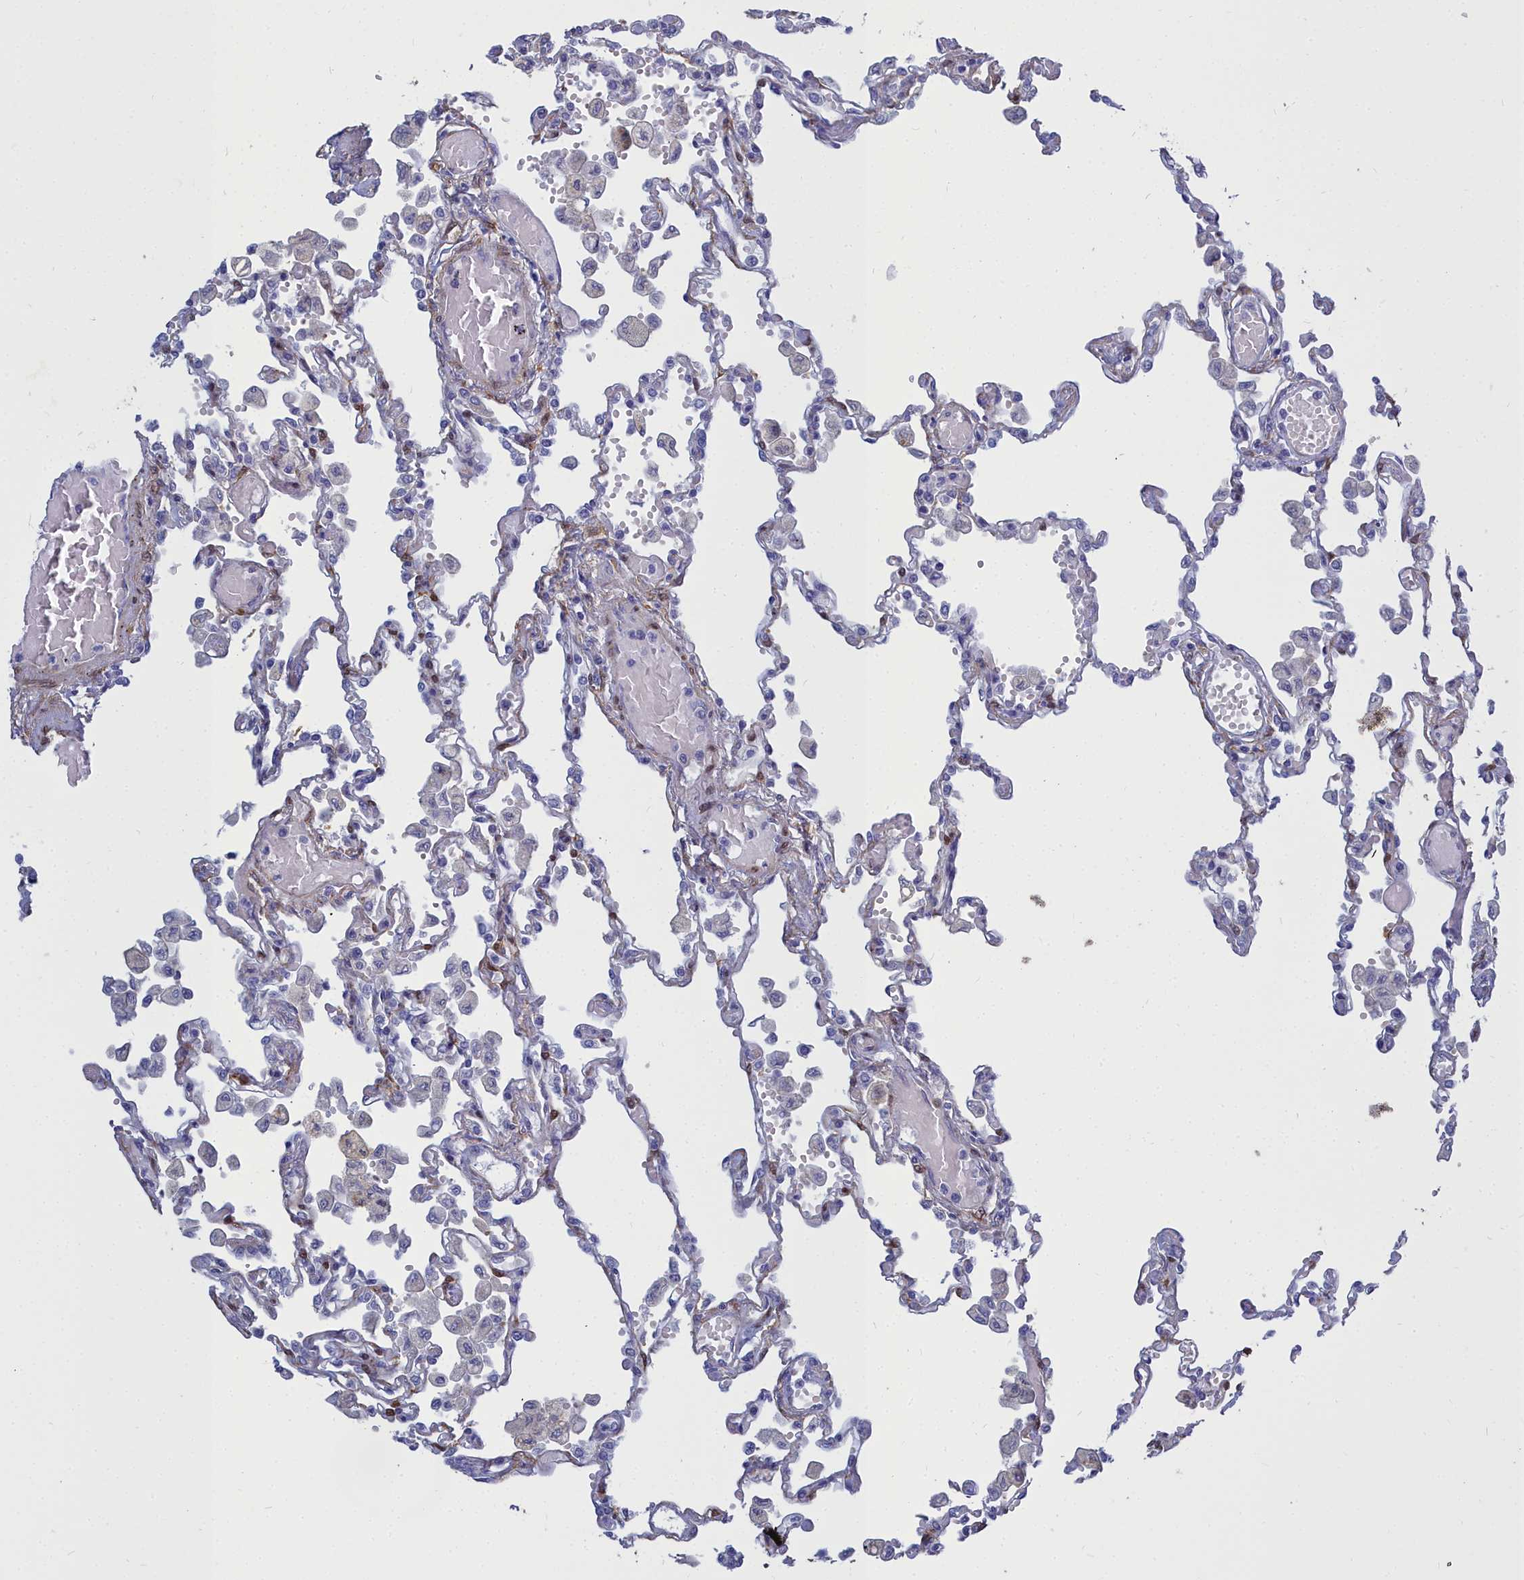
{"staining": {"intensity": "negative", "quantity": "none", "location": "none"}, "tissue": "lung", "cell_type": "Alveolar cells", "image_type": "normal", "snomed": [{"axis": "morphology", "description": "Normal tissue, NOS"}, {"axis": "topography", "description": "Bronchus"}, {"axis": "topography", "description": "Lung"}], "caption": "This is an IHC micrograph of unremarkable lung. There is no expression in alveolar cells.", "gene": "PPP1R14A", "patient": {"sex": "female", "age": 49}}